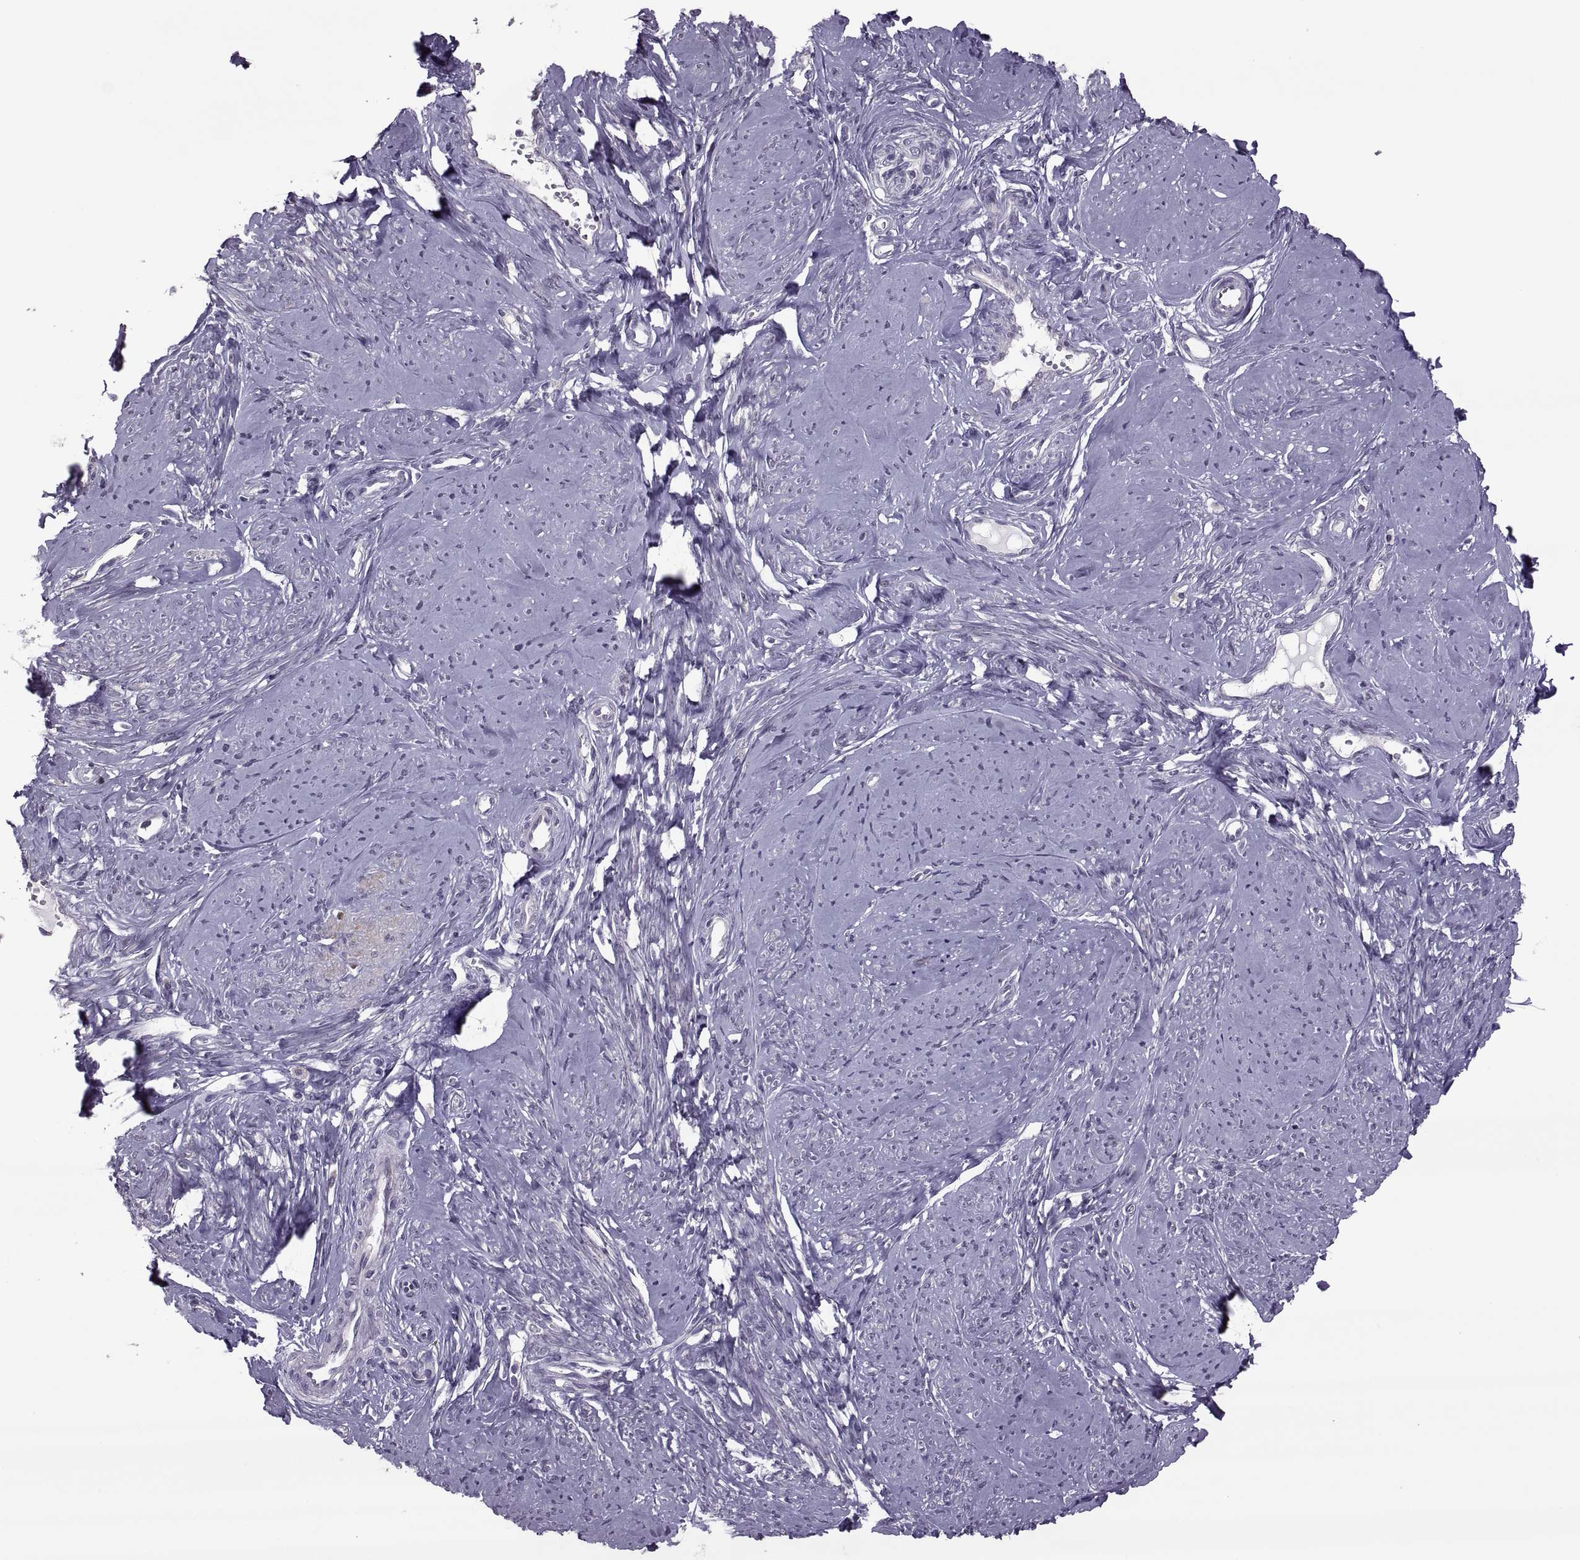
{"staining": {"intensity": "moderate", "quantity": "<25%", "location": "cytoplasmic/membranous"}, "tissue": "smooth muscle", "cell_type": "Smooth muscle cells", "image_type": "normal", "snomed": [{"axis": "morphology", "description": "Normal tissue, NOS"}, {"axis": "topography", "description": "Smooth muscle"}], "caption": "Protein analysis of unremarkable smooth muscle demonstrates moderate cytoplasmic/membranous staining in about <25% of smooth muscle cells.", "gene": "ODF3", "patient": {"sex": "female", "age": 48}}